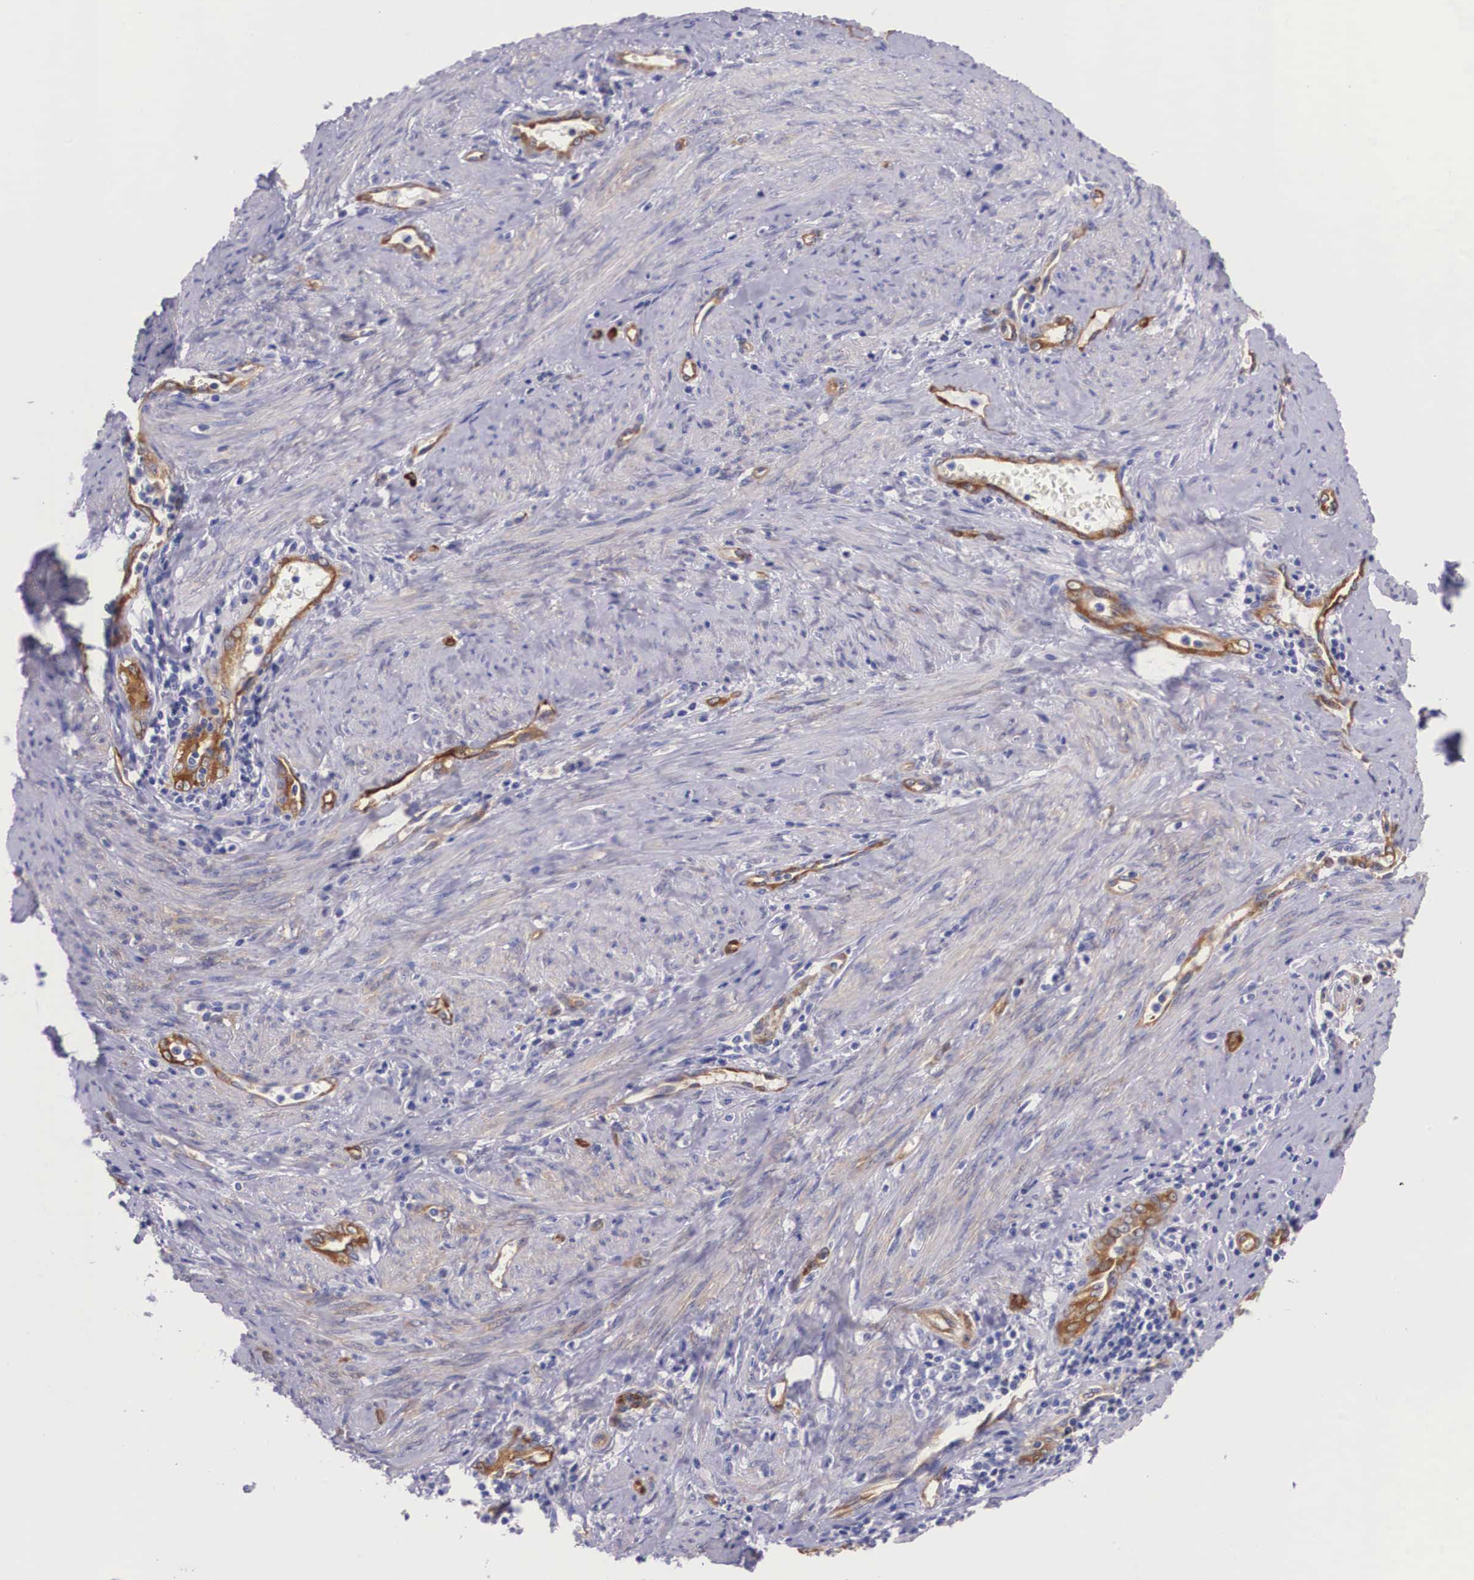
{"staining": {"intensity": "moderate", "quantity": "<25%", "location": "cytoplasmic/membranous"}, "tissue": "cervical cancer", "cell_type": "Tumor cells", "image_type": "cancer", "snomed": [{"axis": "morphology", "description": "Normal tissue, NOS"}, {"axis": "morphology", "description": "Adenocarcinoma, NOS"}, {"axis": "topography", "description": "Cervix"}], "caption": "Cervical cancer (adenocarcinoma) stained with a brown dye shows moderate cytoplasmic/membranous positive positivity in approximately <25% of tumor cells.", "gene": "BCAR1", "patient": {"sex": "female", "age": 34}}